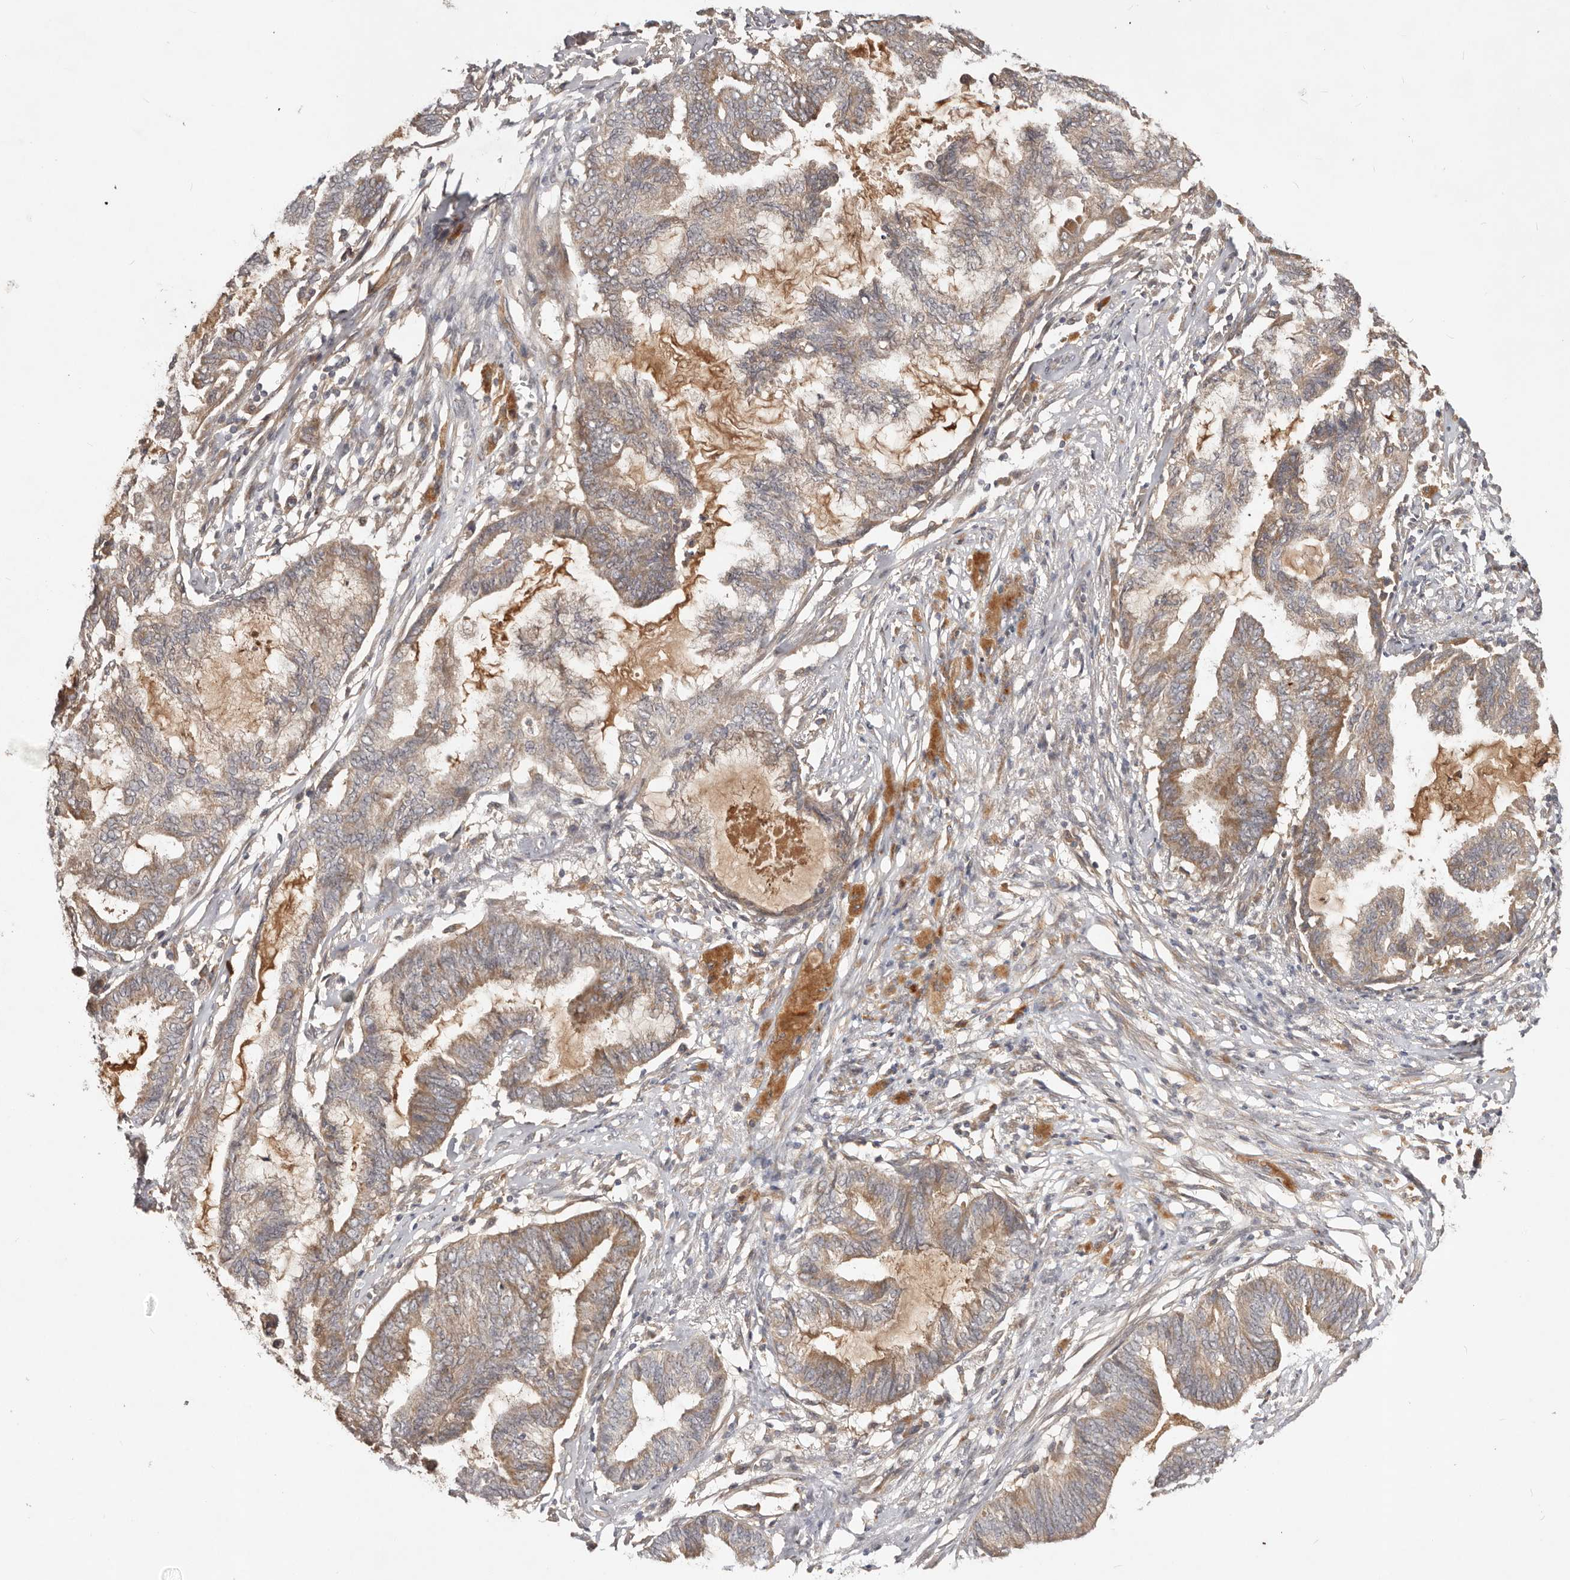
{"staining": {"intensity": "weak", "quantity": "25%-75%", "location": "cytoplasmic/membranous"}, "tissue": "endometrial cancer", "cell_type": "Tumor cells", "image_type": "cancer", "snomed": [{"axis": "morphology", "description": "Adenocarcinoma, NOS"}, {"axis": "topography", "description": "Endometrium"}], "caption": "Immunohistochemical staining of endometrial cancer shows weak cytoplasmic/membranous protein staining in about 25%-75% of tumor cells.", "gene": "PKIB", "patient": {"sex": "female", "age": 86}}